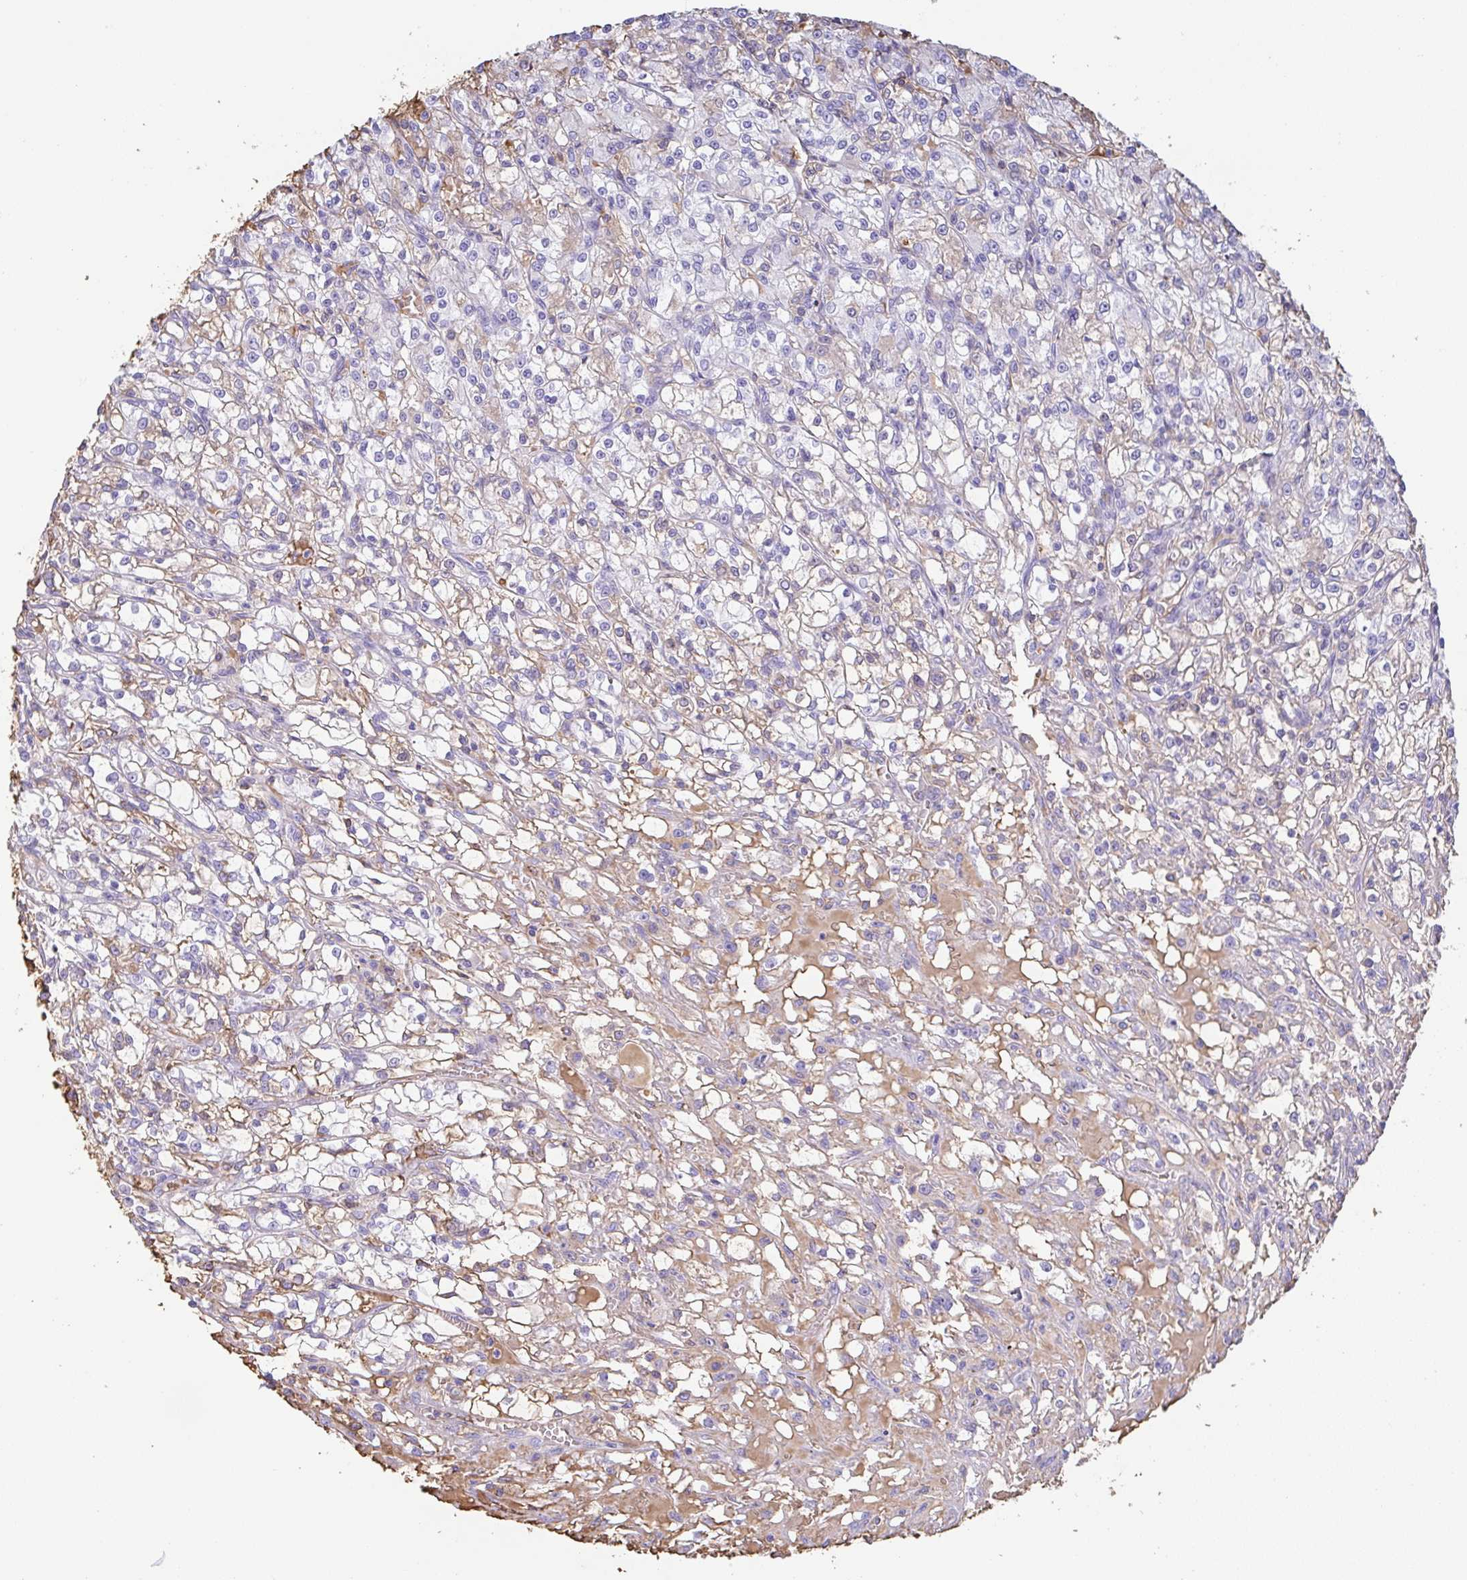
{"staining": {"intensity": "negative", "quantity": "none", "location": "none"}, "tissue": "renal cancer", "cell_type": "Tumor cells", "image_type": "cancer", "snomed": [{"axis": "morphology", "description": "Adenocarcinoma, NOS"}, {"axis": "topography", "description": "Kidney"}], "caption": "Immunohistochemistry (IHC) of human adenocarcinoma (renal) displays no staining in tumor cells. (Brightfield microscopy of DAB immunohistochemistry (IHC) at high magnification).", "gene": "HOXC12", "patient": {"sex": "female", "age": 59}}